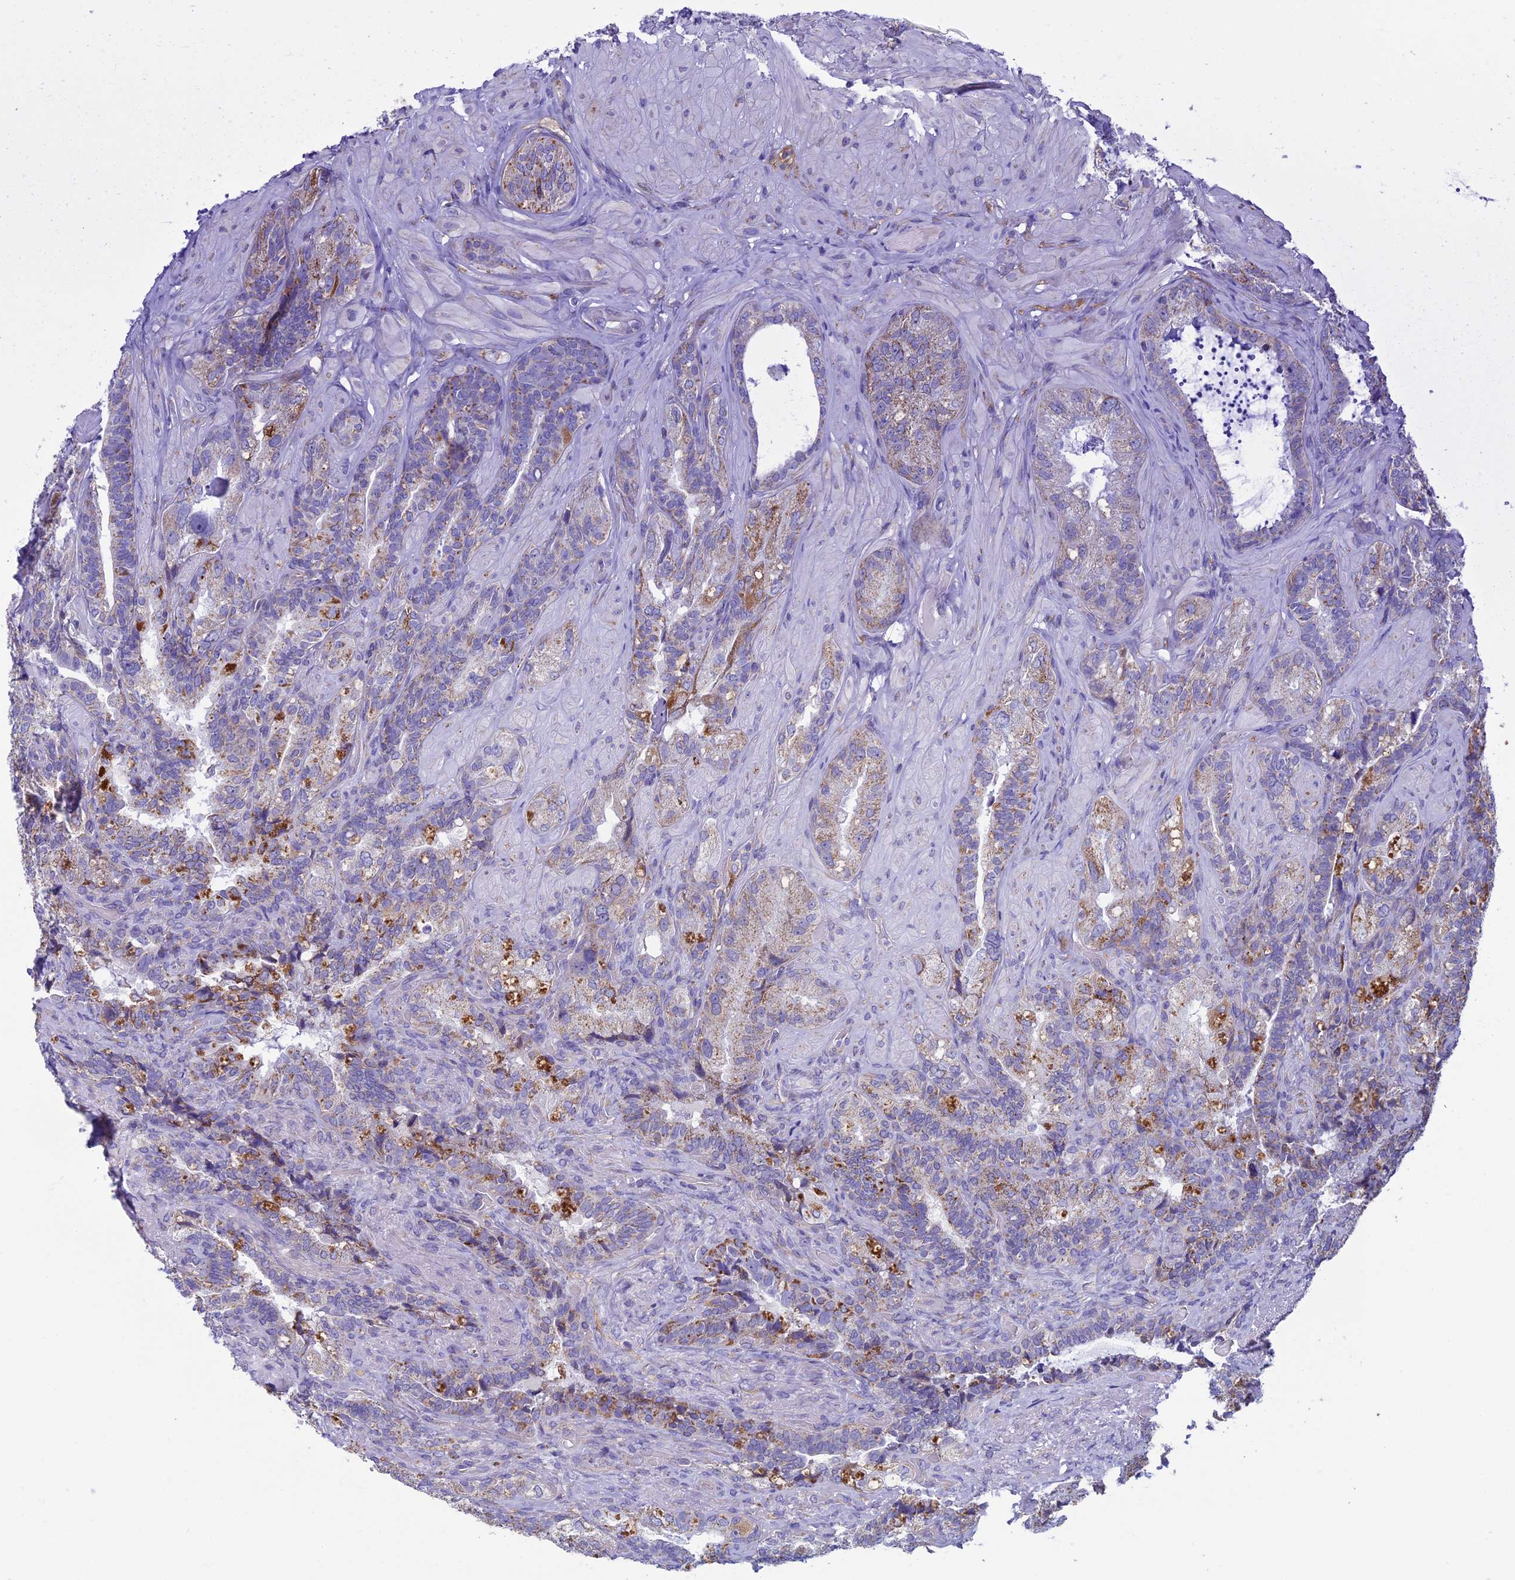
{"staining": {"intensity": "moderate", "quantity": "25%-75%", "location": "cytoplasmic/membranous"}, "tissue": "seminal vesicle", "cell_type": "Glandular cells", "image_type": "normal", "snomed": [{"axis": "morphology", "description": "Normal tissue, NOS"}, {"axis": "topography", "description": "Prostate and seminal vesicle, NOS"}, {"axis": "topography", "description": "Prostate"}, {"axis": "topography", "description": "Seminal veicle"}], "caption": "A histopathology image of human seminal vesicle stained for a protein shows moderate cytoplasmic/membranous brown staining in glandular cells. The protein is stained brown, and the nuclei are stained in blue (DAB IHC with brightfield microscopy, high magnification).", "gene": "MFSD12", "patient": {"sex": "male", "age": 67}}